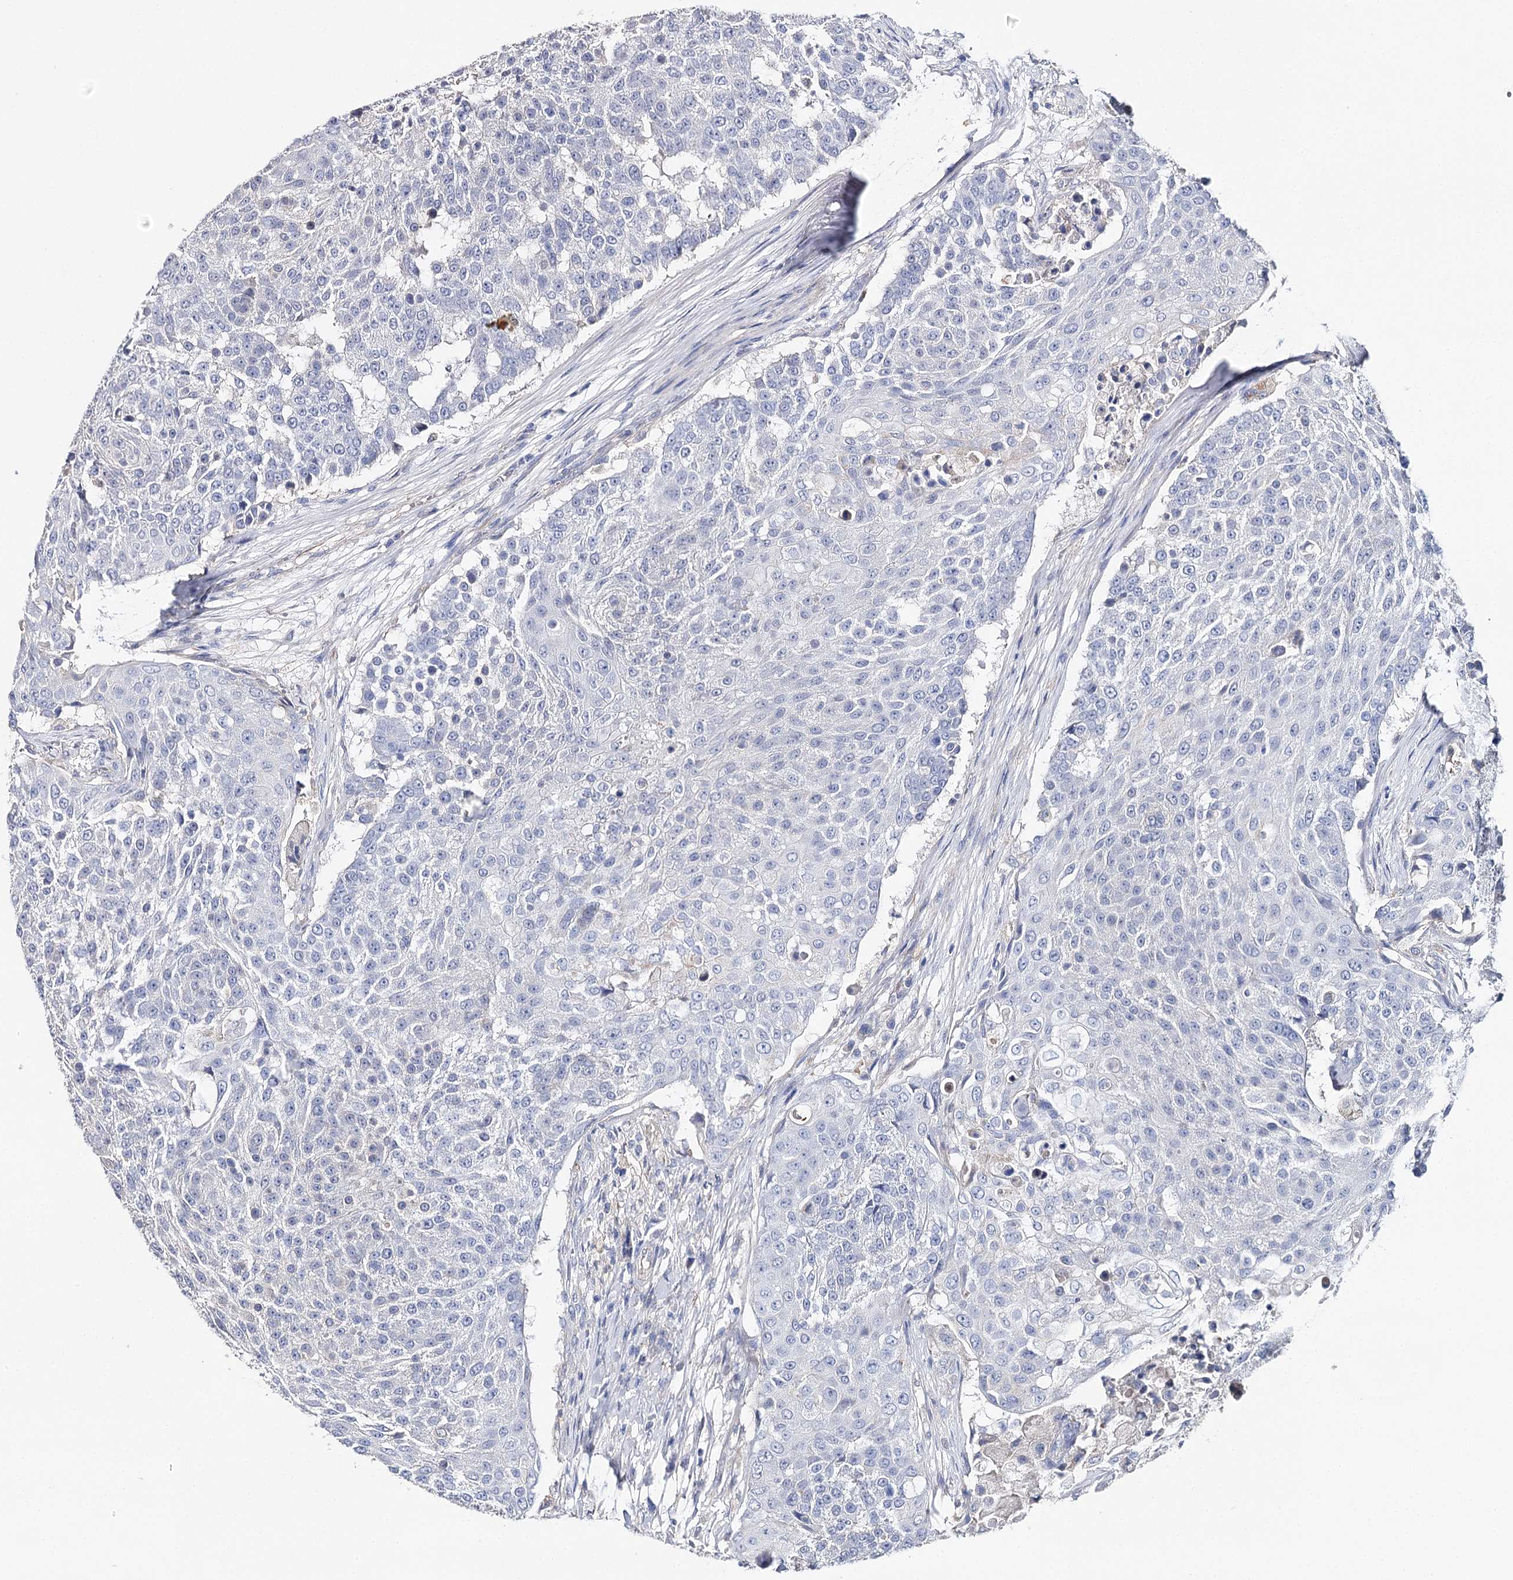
{"staining": {"intensity": "negative", "quantity": "none", "location": "none"}, "tissue": "urothelial cancer", "cell_type": "Tumor cells", "image_type": "cancer", "snomed": [{"axis": "morphology", "description": "Urothelial carcinoma, High grade"}, {"axis": "topography", "description": "Urinary bladder"}], "caption": "This is an IHC histopathology image of urothelial cancer. There is no positivity in tumor cells.", "gene": "EPYC", "patient": {"sex": "female", "age": 63}}